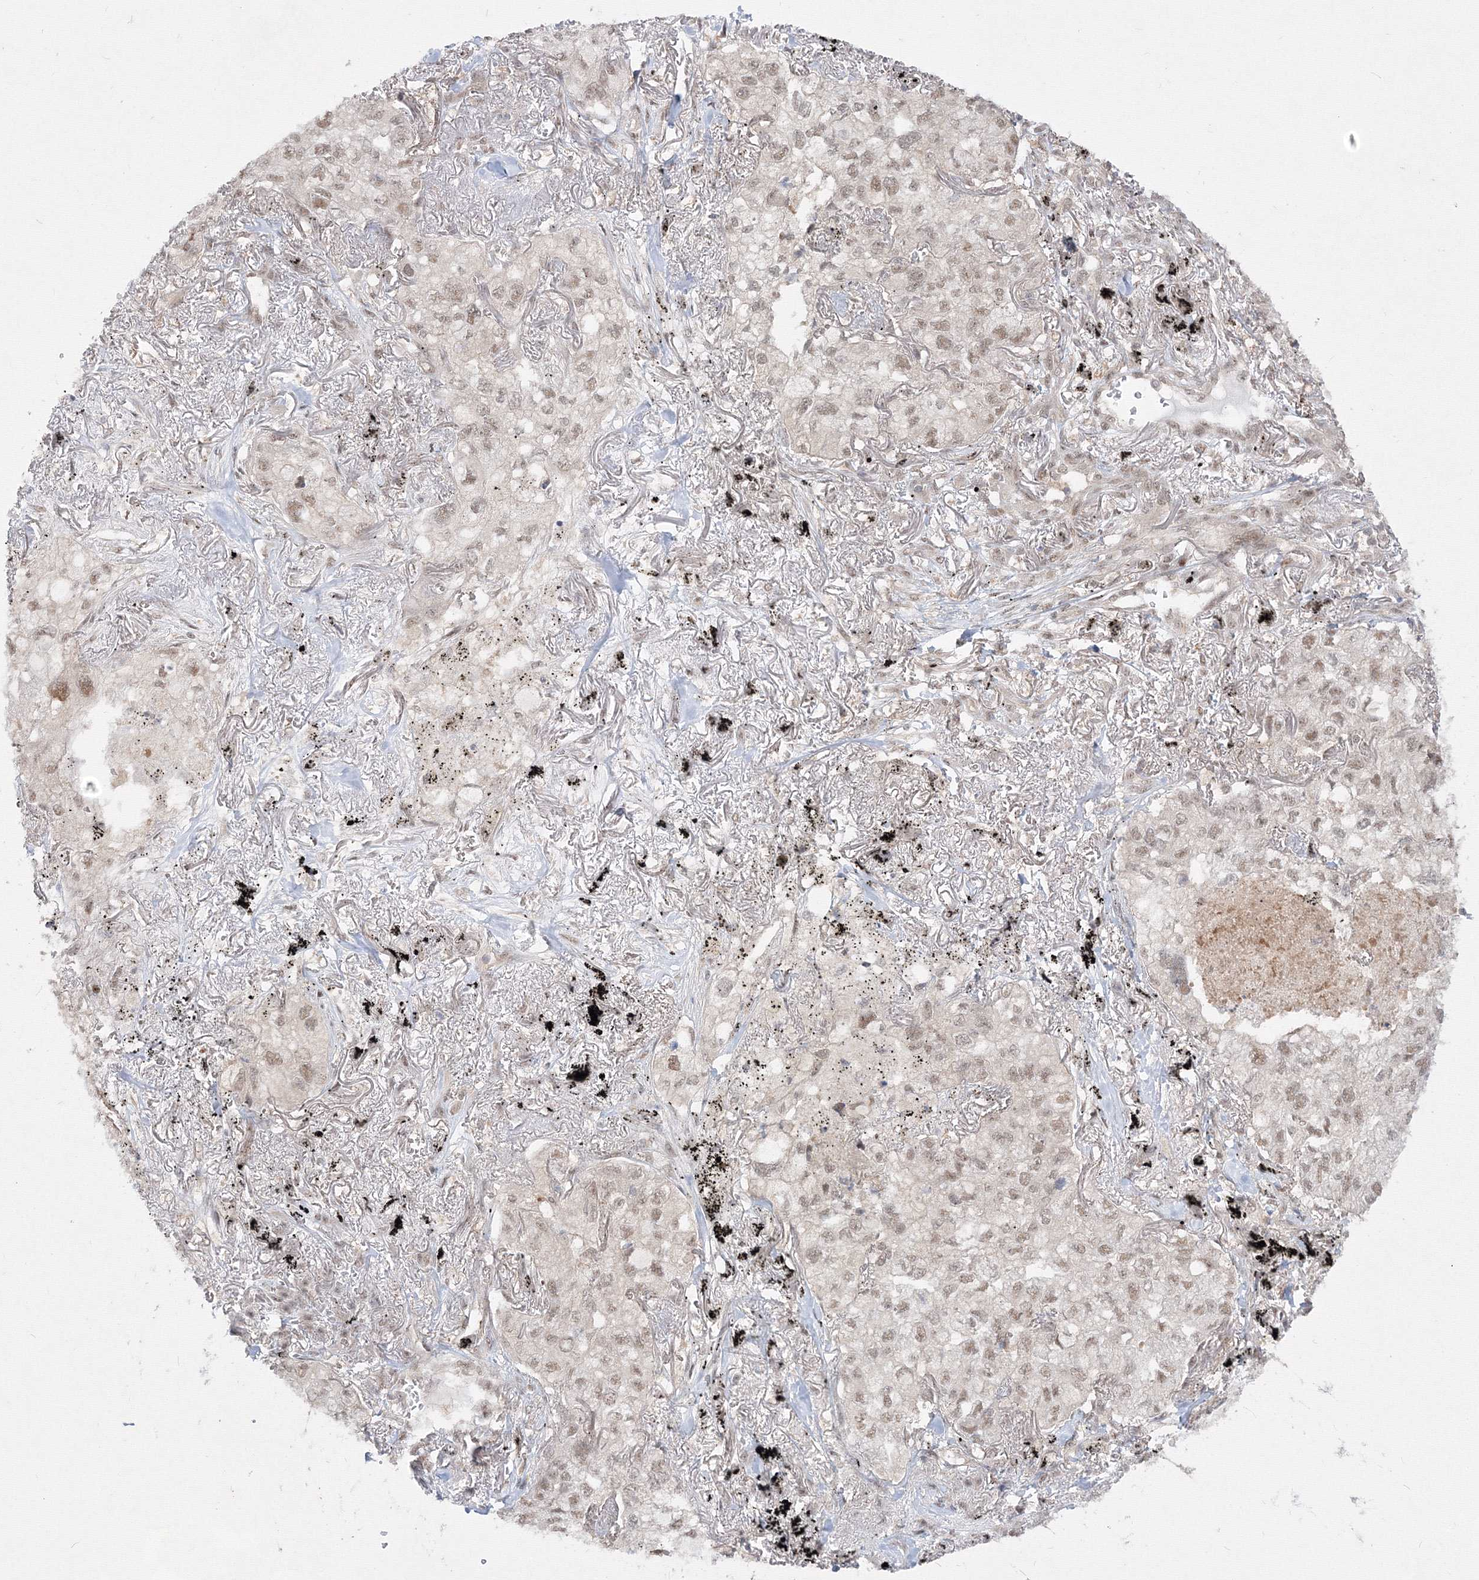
{"staining": {"intensity": "weak", "quantity": "25%-75%", "location": "nuclear"}, "tissue": "lung cancer", "cell_type": "Tumor cells", "image_type": "cancer", "snomed": [{"axis": "morphology", "description": "Adenocarcinoma, NOS"}, {"axis": "topography", "description": "Lung"}], "caption": "Lung cancer (adenocarcinoma) was stained to show a protein in brown. There is low levels of weak nuclear expression in approximately 25%-75% of tumor cells. (Stains: DAB in brown, nuclei in blue, Microscopy: brightfield microscopy at high magnification).", "gene": "COPS4", "patient": {"sex": "male", "age": 65}}